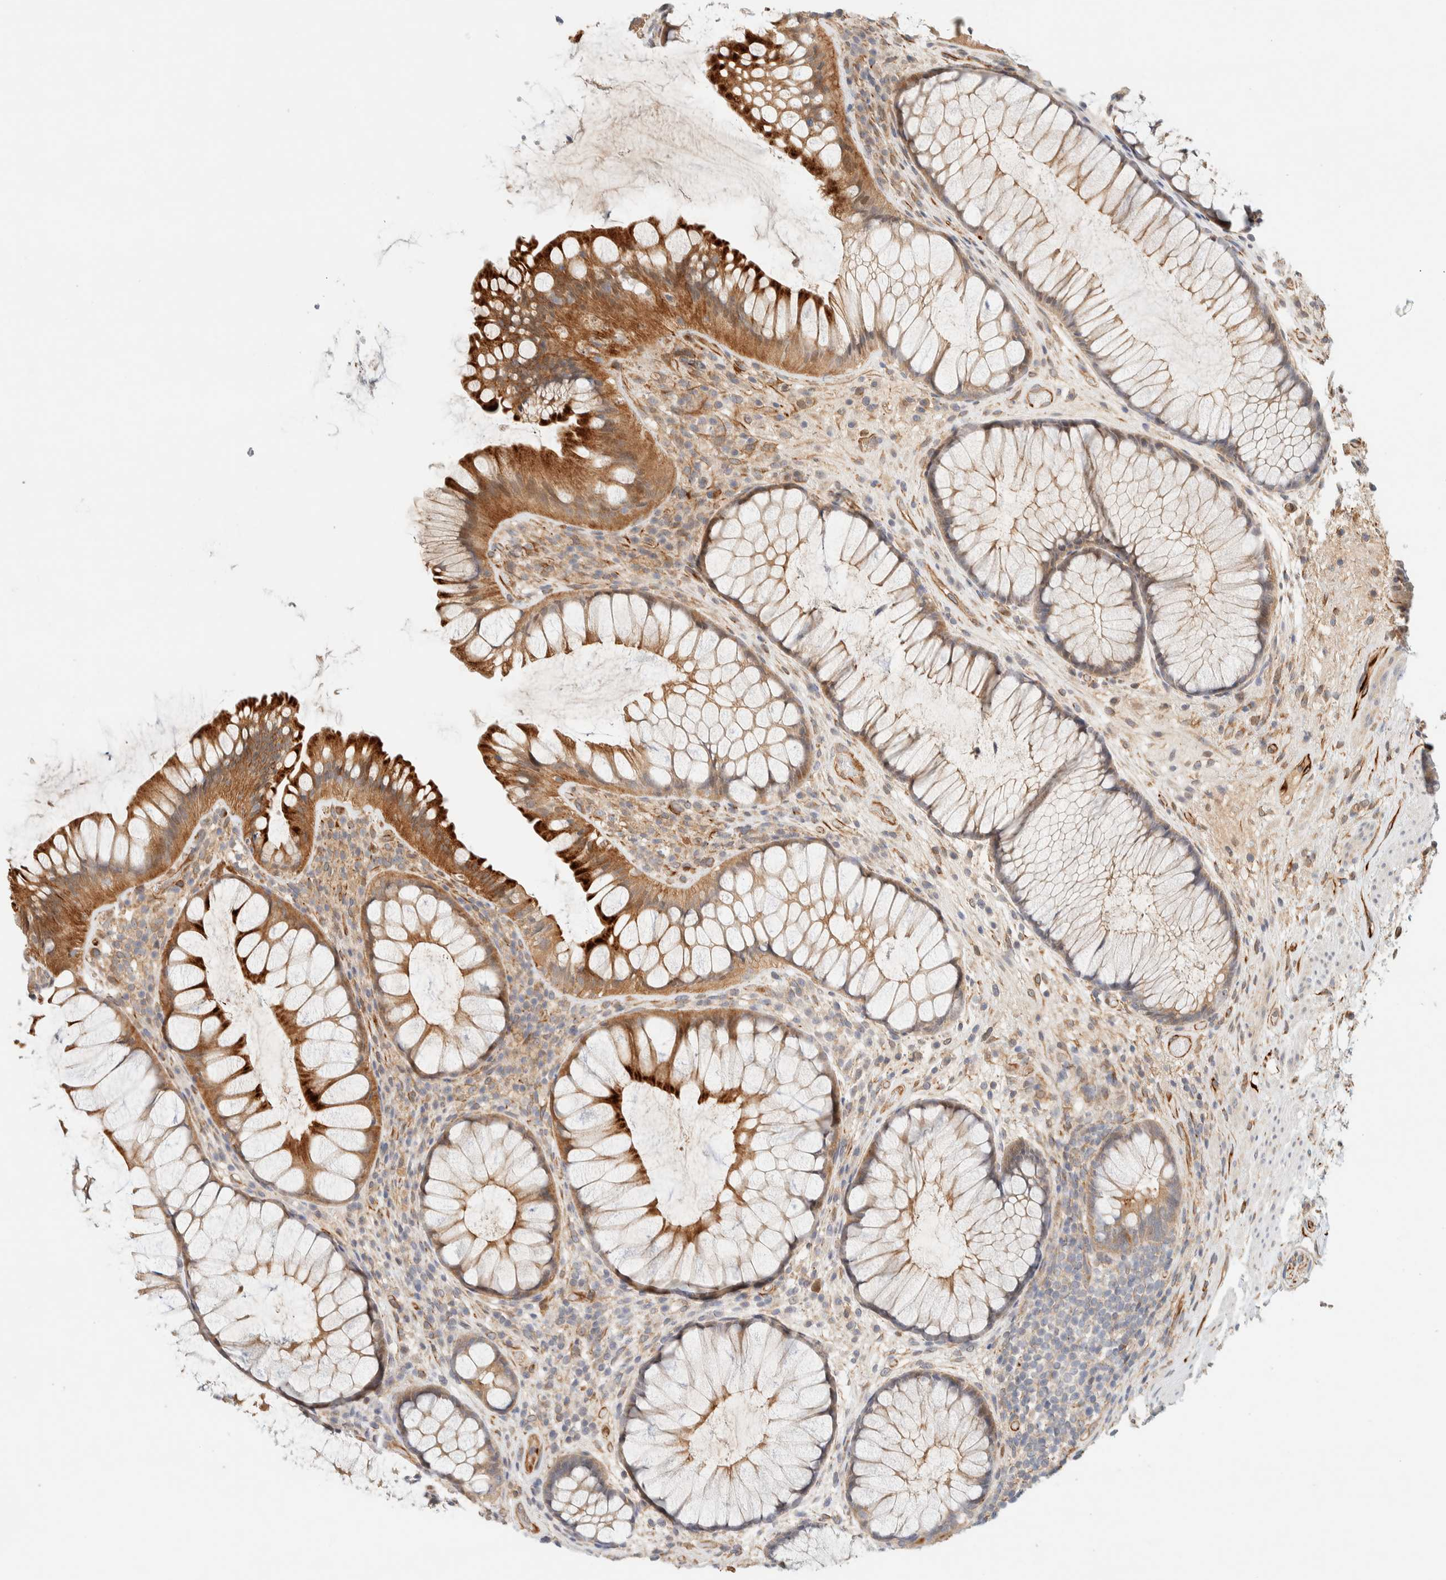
{"staining": {"intensity": "moderate", "quantity": ">75%", "location": "cytoplasmic/membranous"}, "tissue": "rectum", "cell_type": "Glandular cells", "image_type": "normal", "snomed": [{"axis": "morphology", "description": "Normal tissue, NOS"}, {"axis": "topography", "description": "Rectum"}], "caption": "Glandular cells show moderate cytoplasmic/membranous positivity in about >75% of cells in normal rectum.", "gene": "FAT1", "patient": {"sex": "male", "age": 51}}